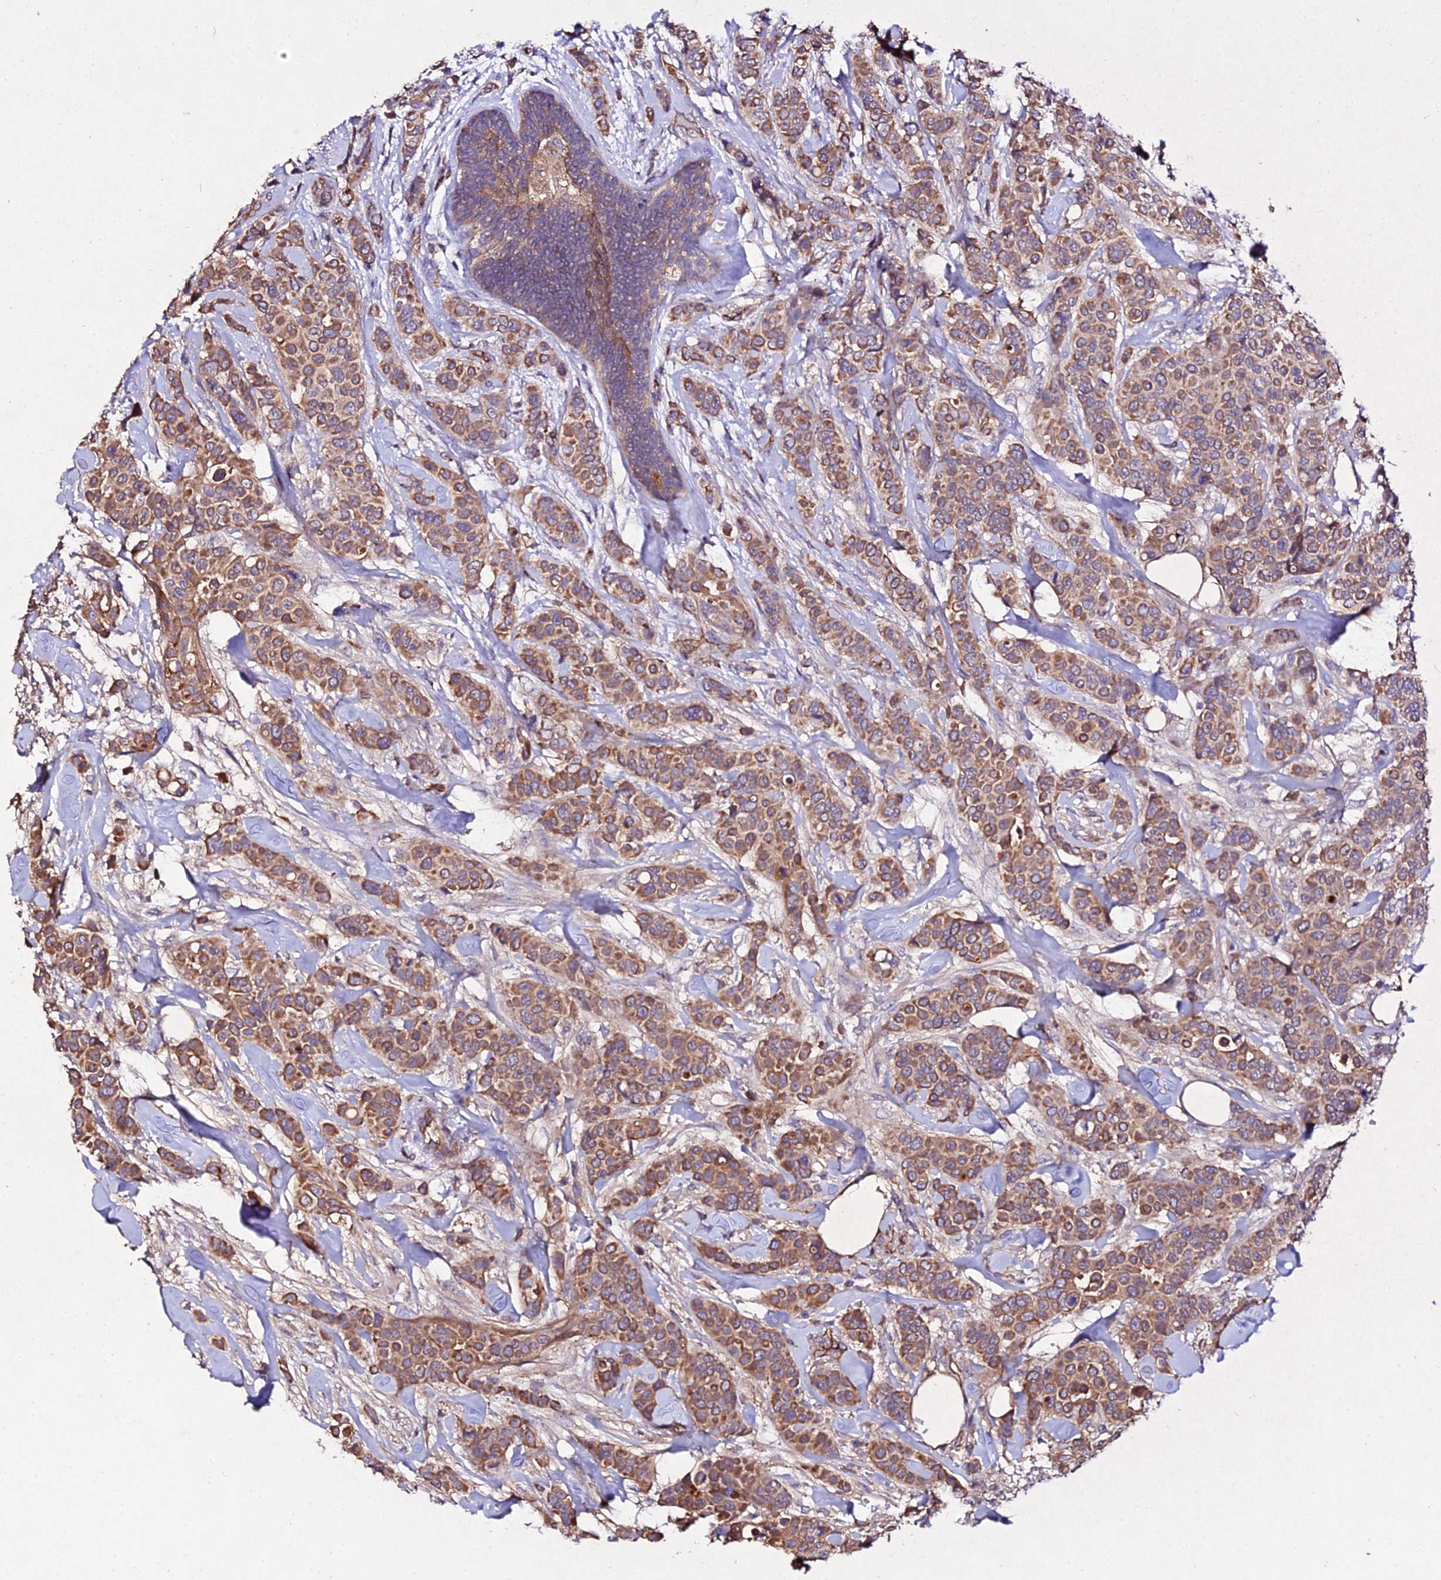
{"staining": {"intensity": "moderate", "quantity": ">75%", "location": "cytoplasmic/membranous"}, "tissue": "breast cancer", "cell_type": "Tumor cells", "image_type": "cancer", "snomed": [{"axis": "morphology", "description": "Lobular carcinoma"}, {"axis": "topography", "description": "Breast"}], "caption": "Immunohistochemistry photomicrograph of neoplastic tissue: human lobular carcinoma (breast) stained using IHC shows medium levels of moderate protein expression localized specifically in the cytoplasmic/membranous of tumor cells, appearing as a cytoplasmic/membranous brown color.", "gene": "AP3M2", "patient": {"sex": "female", "age": 51}}